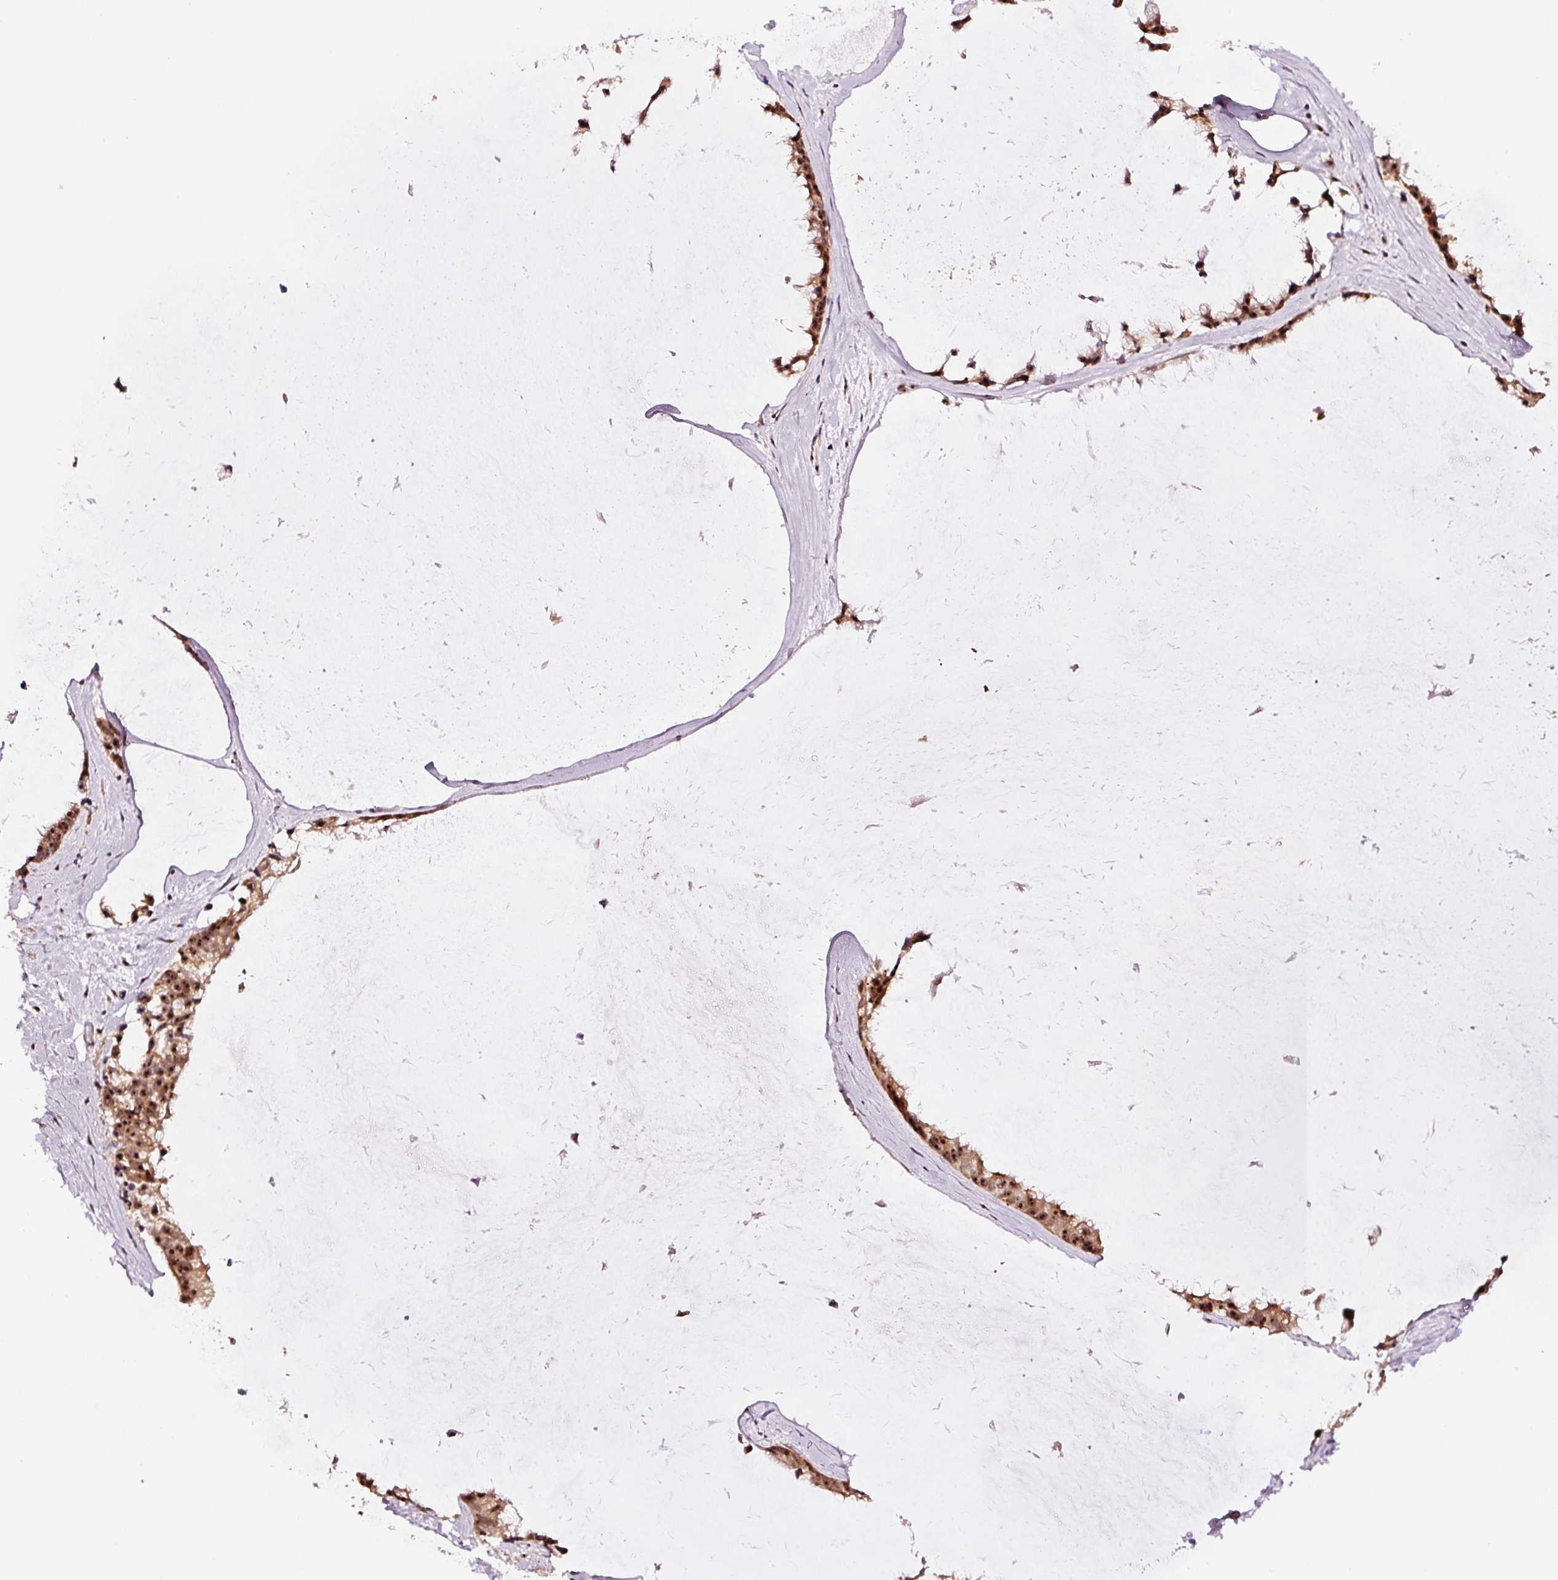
{"staining": {"intensity": "moderate", "quantity": ">75%", "location": "cytoplasmic/membranous,nuclear"}, "tissue": "ovarian cancer", "cell_type": "Tumor cells", "image_type": "cancer", "snomed": [{"axis": "morphology", "description": "Cystadenocarcinoma, mucinous, NOS"}, {"axis": "topography", "description": "Ovary"}], "caption": "Moderate cytoplasmic/membranous and nuclear staining is present in about >75% of tumor cells in ovarian cancer (mucinous cystadenocarcinoma).", "gene": "GNL3", "patient": {"sex": "female", "age": 39}}